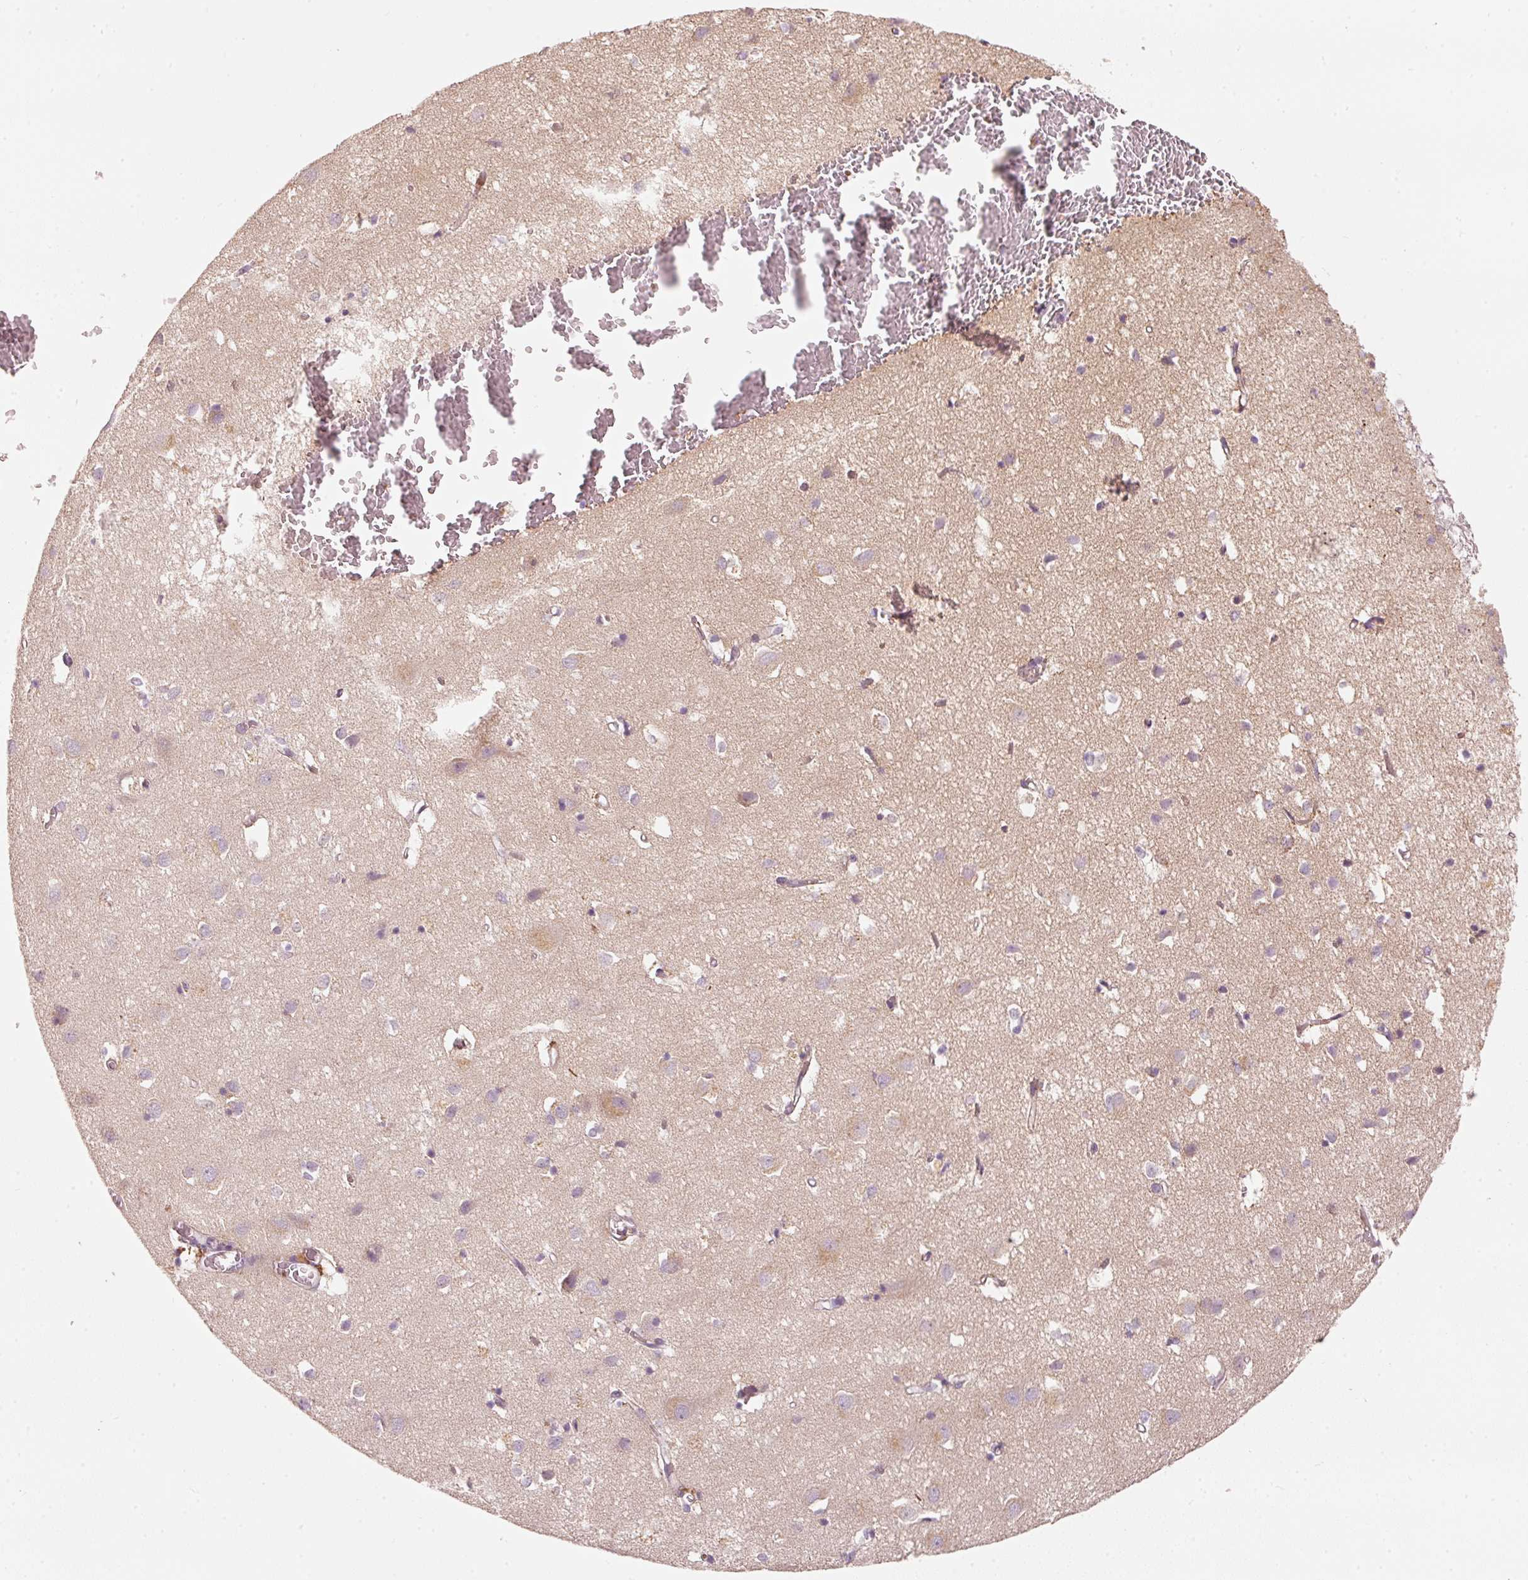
{"staining": {"intensity": "weak", "quantity": "25%-75%", "location": "cytoplasmic/membranous"}, "tissue": "cerebral cortex", "cell_type": "Endothelial cells", "image_type": "normal", "snomed": [{"axis": "morphology", "description": "Normal tissue, NOS"}, {"axis": "topography", "description": "Cerebral cortex"}], "caption": "A high-resolution histopathology image shows IHC staining of normal cerebral cortex, which exhibits weak cytoplasmic/membranous staining in approximately 25%-75% of endothelial cells.", "gene": "KLHL21", "patient": {"sex": "male", "age": 70}}